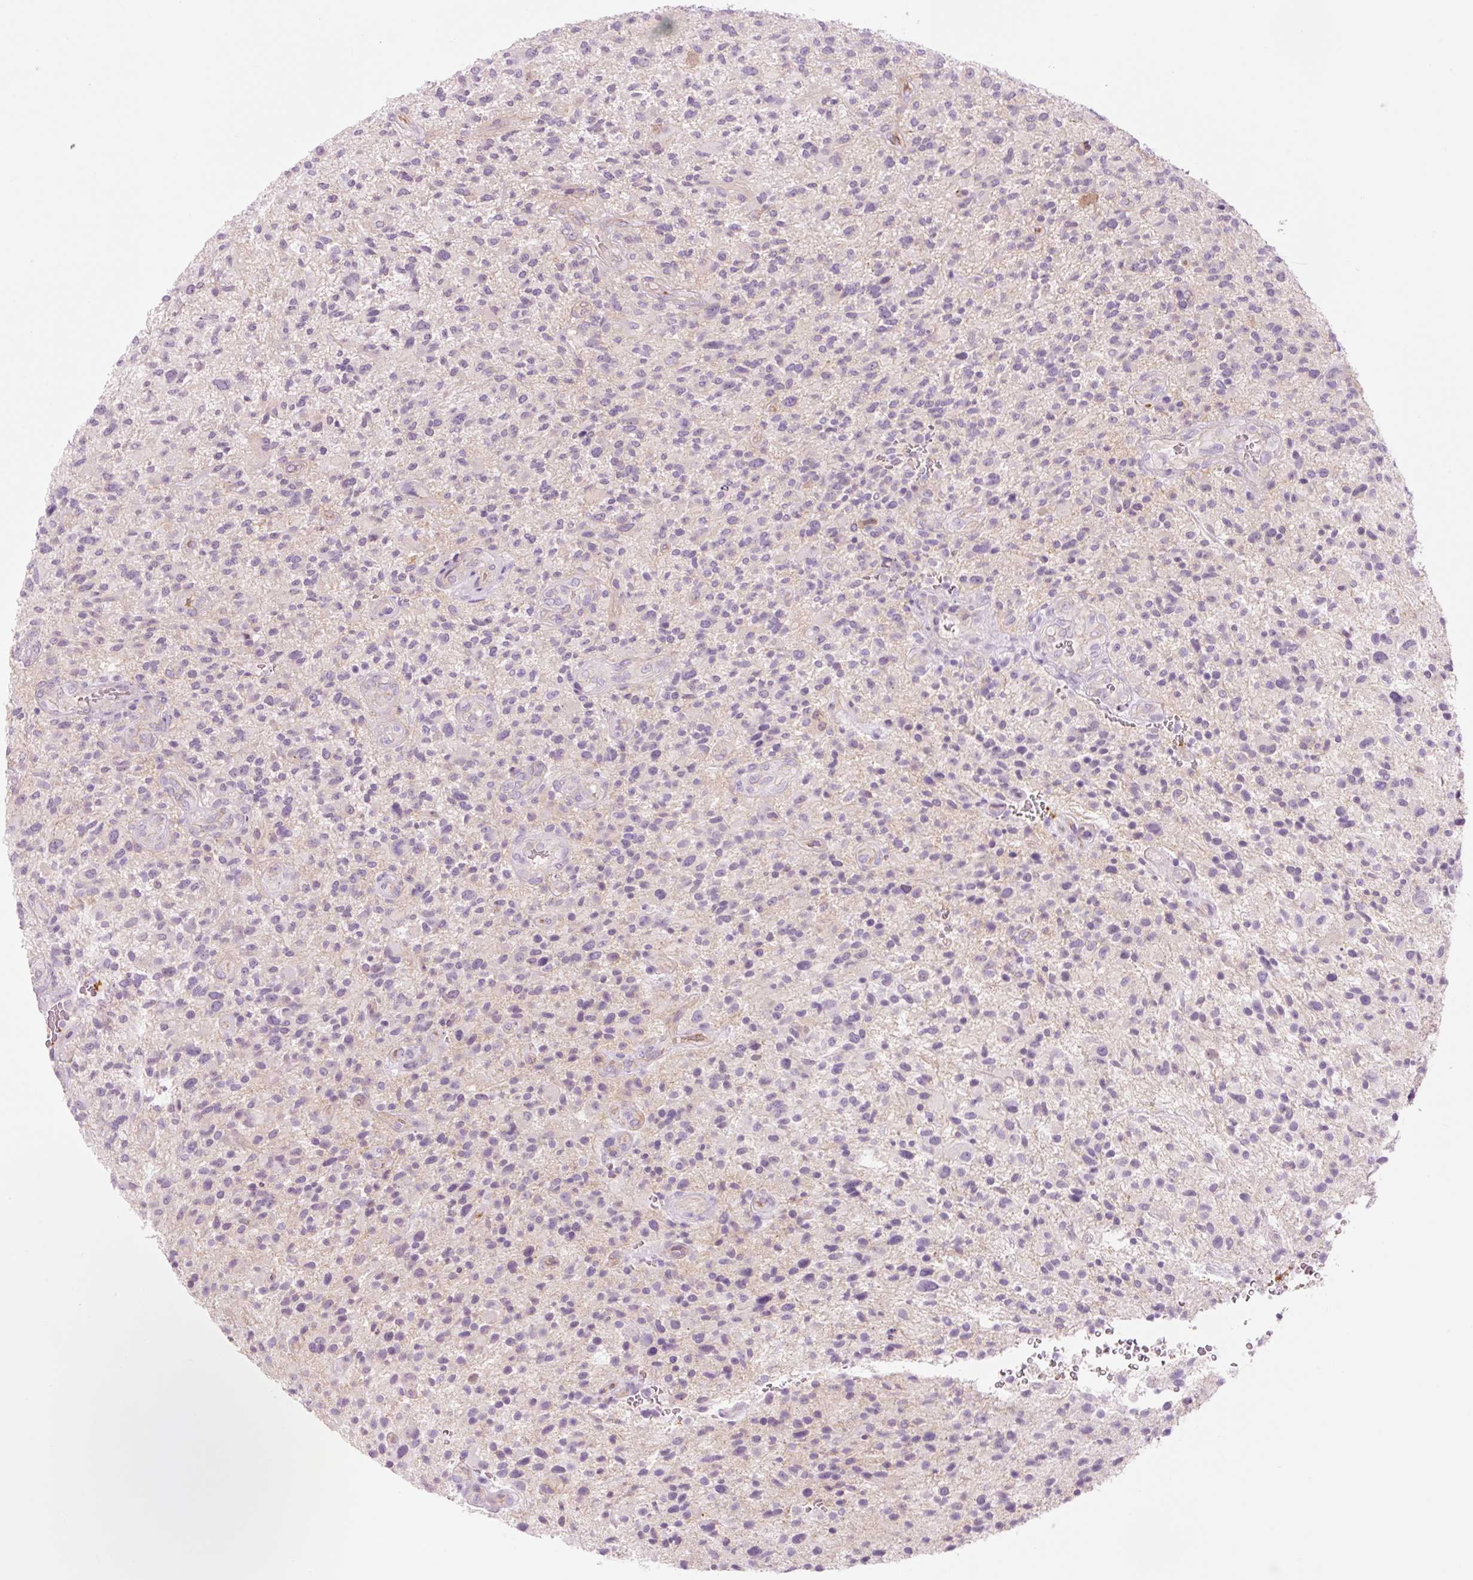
{"staining": {"intensity": "negative", "quantity": "none", "location": "none"}, "tissue": "glioma", "cell_type": "Tumor cells", "image_type": "cancer", "snomed": [{"axis": "morphology", "description": "Glioma, malignant, High grade"}, {"axis": "topography", "description": "Brain"}], "caption": "High magnification brightfield microscopy of glioma stained with DAB (brown) and counterstained with hematoxylin (blue): tumor cells show no significant staining. (DAB (3,3'-diaminobenzidine) immunohistochemistry, high magnification).", "gene": "HSPA4L", "patient": {"sex": "male", "age": 47}}